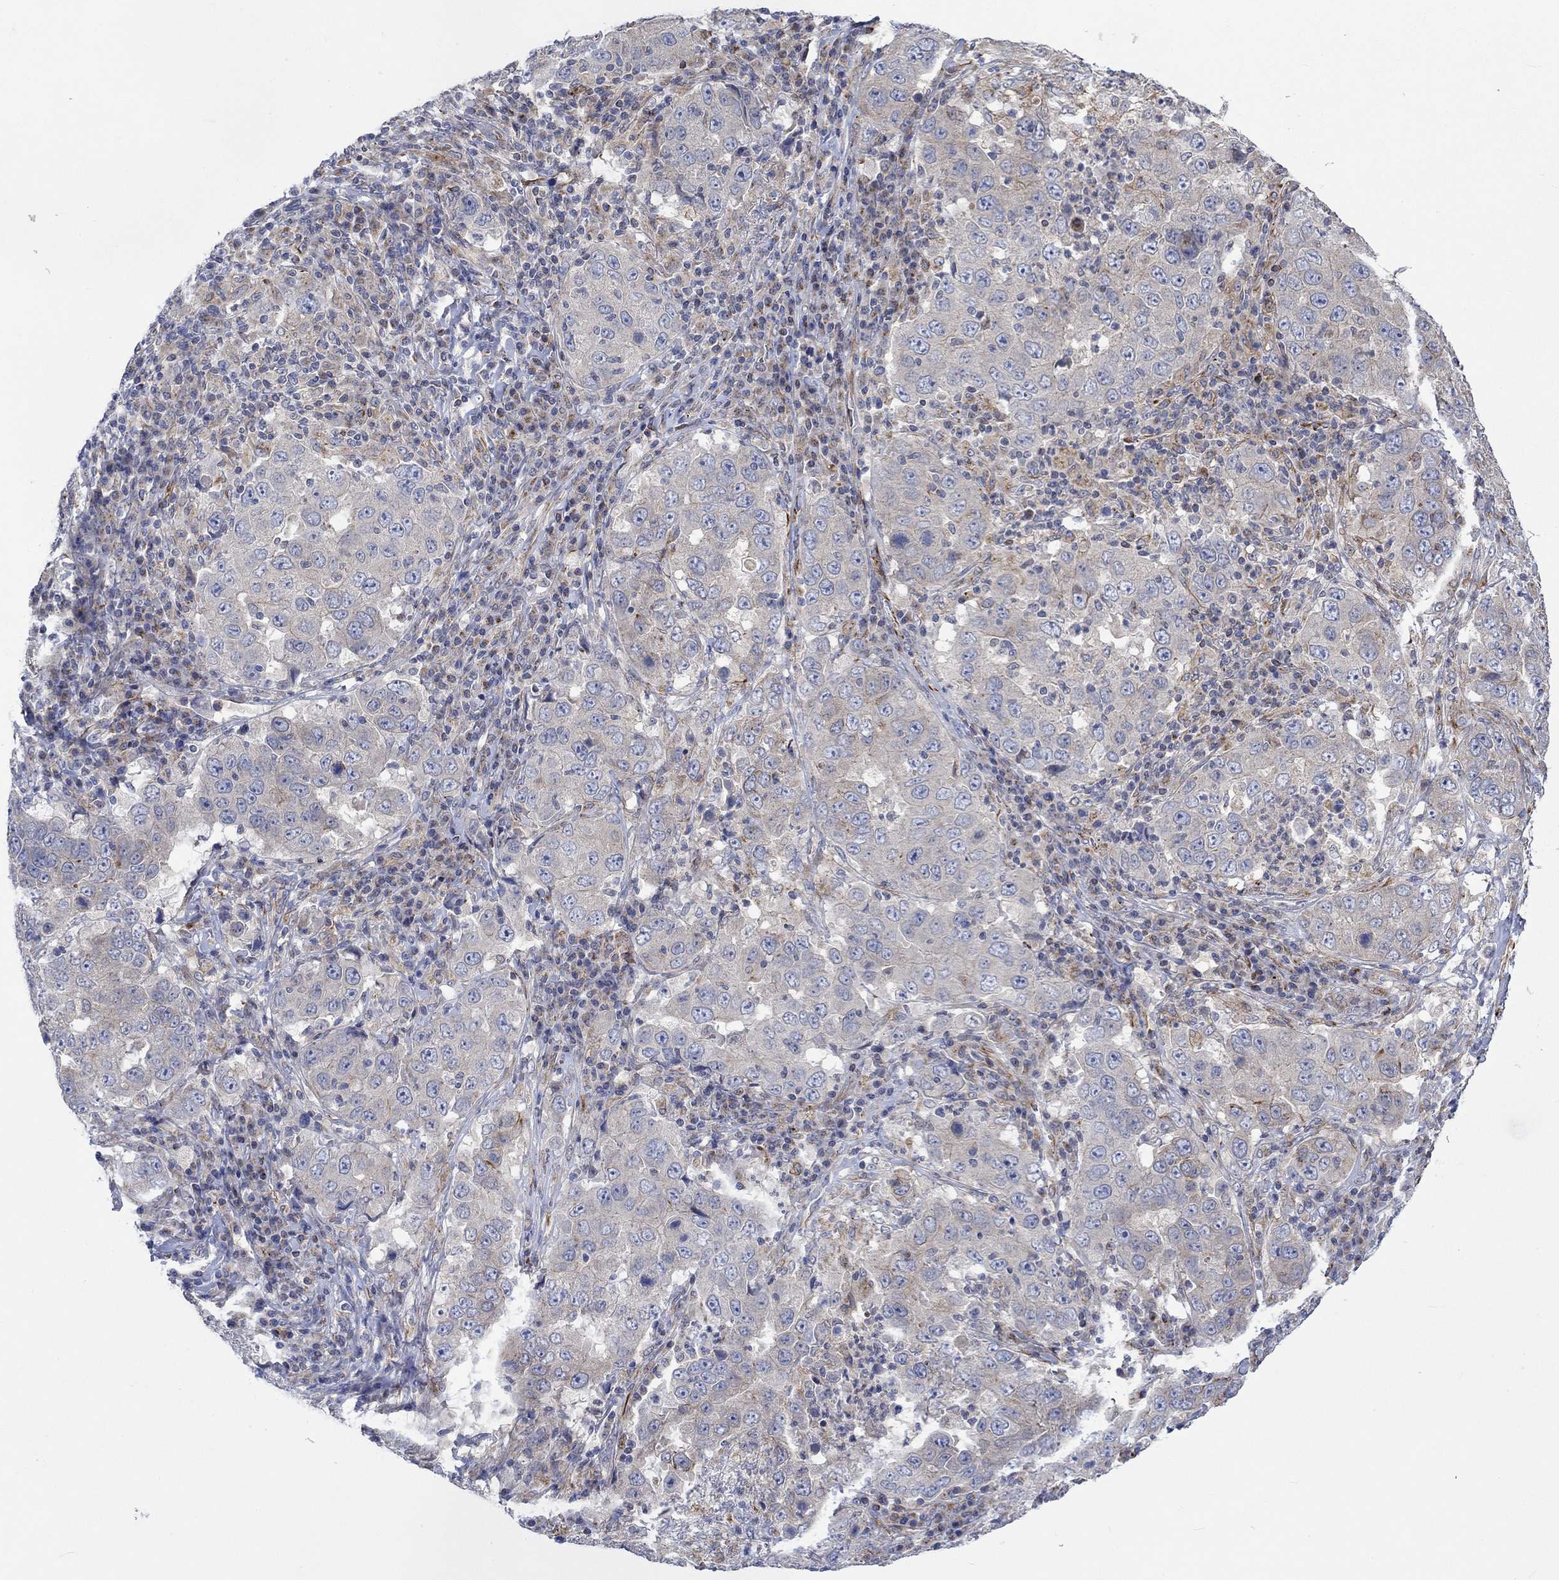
{"staining": {"intensity": "weak", "quantity": "<25%", "location": "cytoplasmic/membranous"}, "tissue": "lung cancer", "cell_type": "Tumor cells", "image_type": "cancer", "snomed": [{"axis": "morphology", "description": "Adenocarcinoma, NOS"}, {"axis": "topography", "description": "Lung"}], "caption": "Immunohistochemistry photomicrograph of human lung adenocarcinoma stained for a protein (brown), which demonstrates no positivity in tumor cells.", "gene": "CAMK1D", "patient": {"sex": "male", "age": 73}}